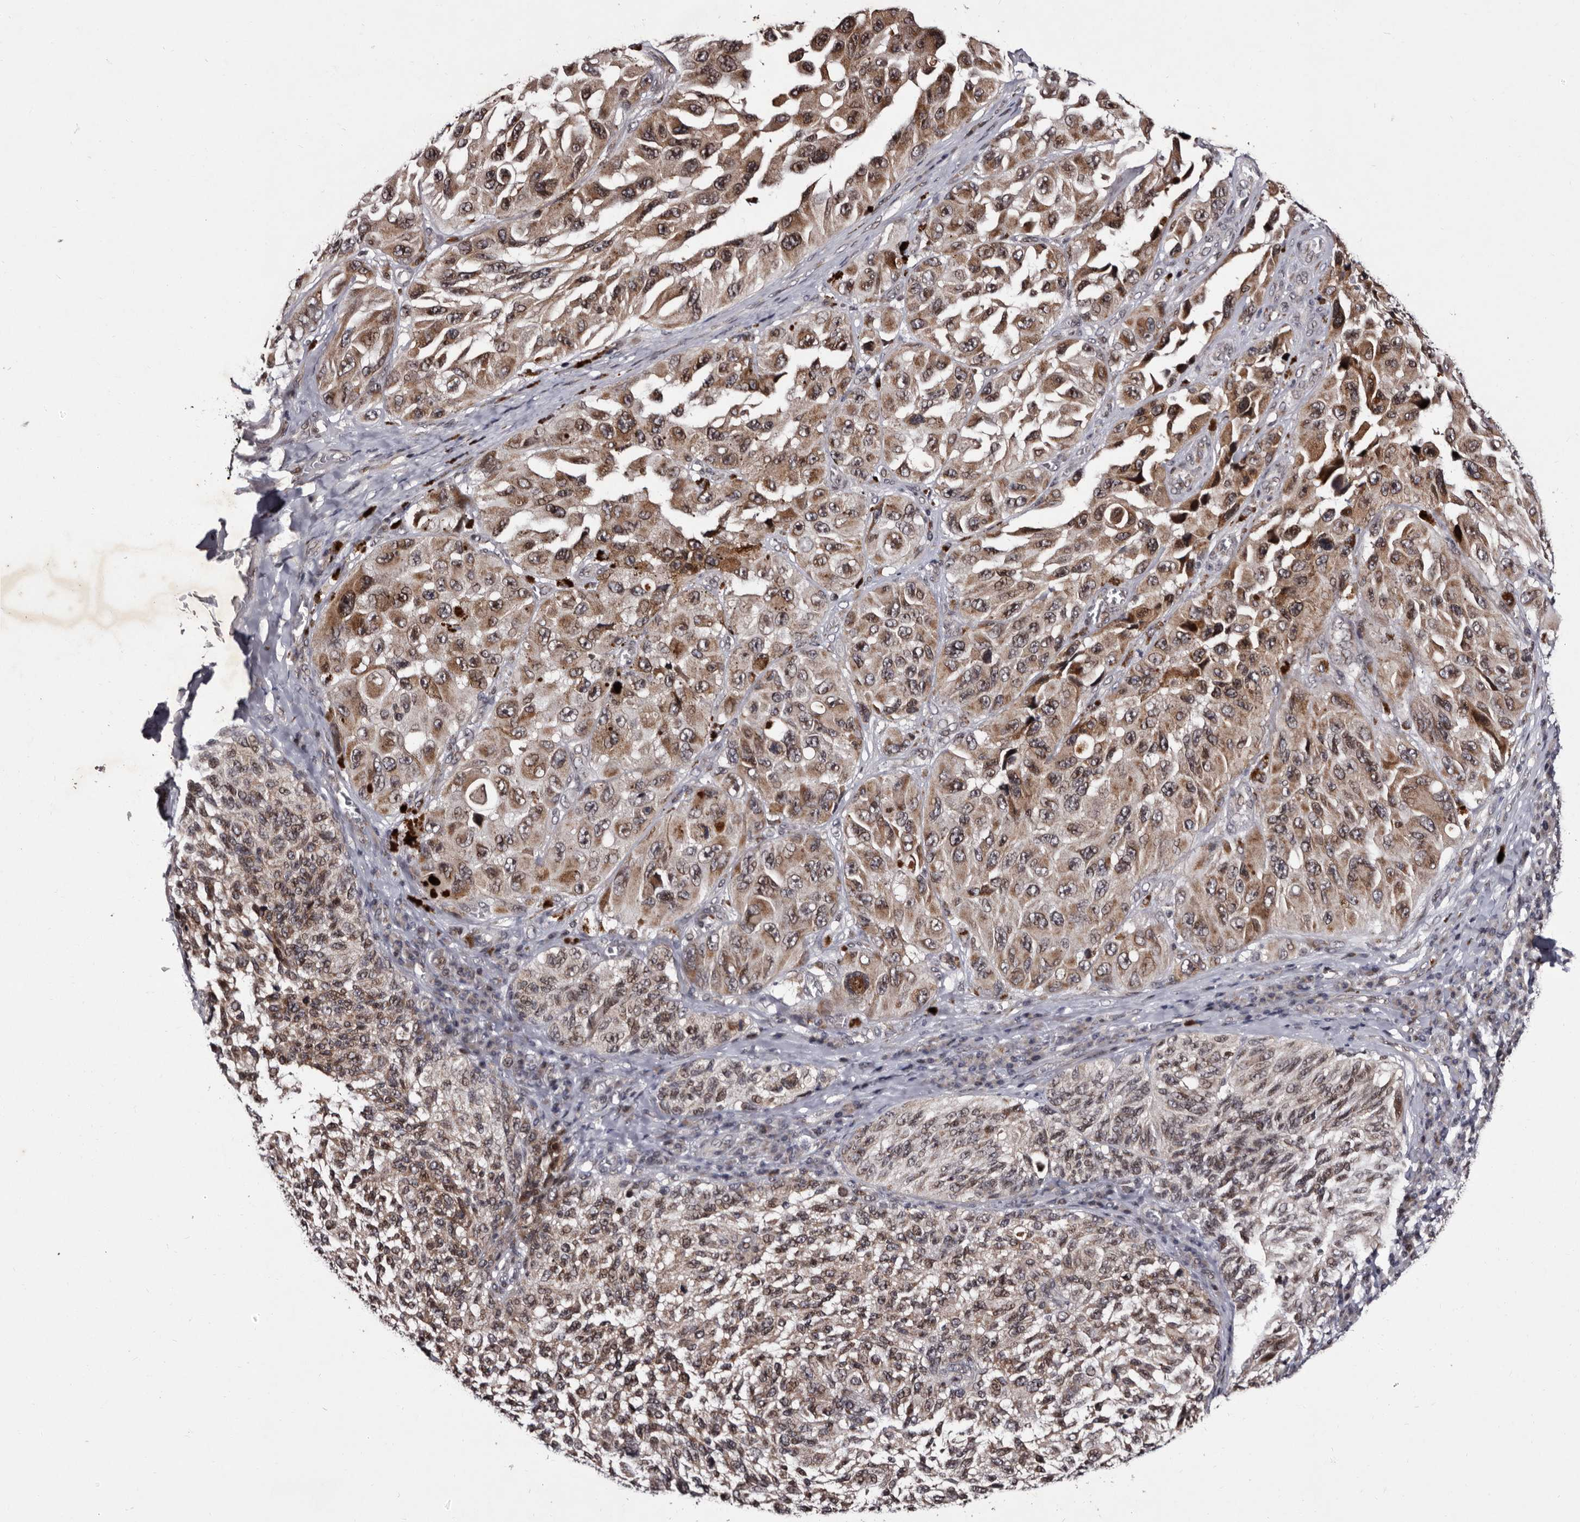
{"staining": {"intensity": "moderate", "quantity": ">75%", "location": "cytoplasmic/membranous,nuclear"}, "tissue": "melanoma", "cell_type": "Tumor cells", "image_type": "cancer", "snomed": [{"axis": "morphology", "description": "Malignant melanoma, NOS"}, {"axis": "topography", "description": "Skin"}], "caption": "Immunohistochemistry photomicrograph of neoplastic tissue: human malignant melanoma stained using immunohistochemistry (IHC) demonstrates medium levels of moderate protein expression localized specifically in the cytoplasmic/membranous and nuclear of tumor cells, appearing as a cytoplasmic/membranous and nuclear brown color.", "gene": "TNKS", "patient": {"sex": "female", "age": 73}}